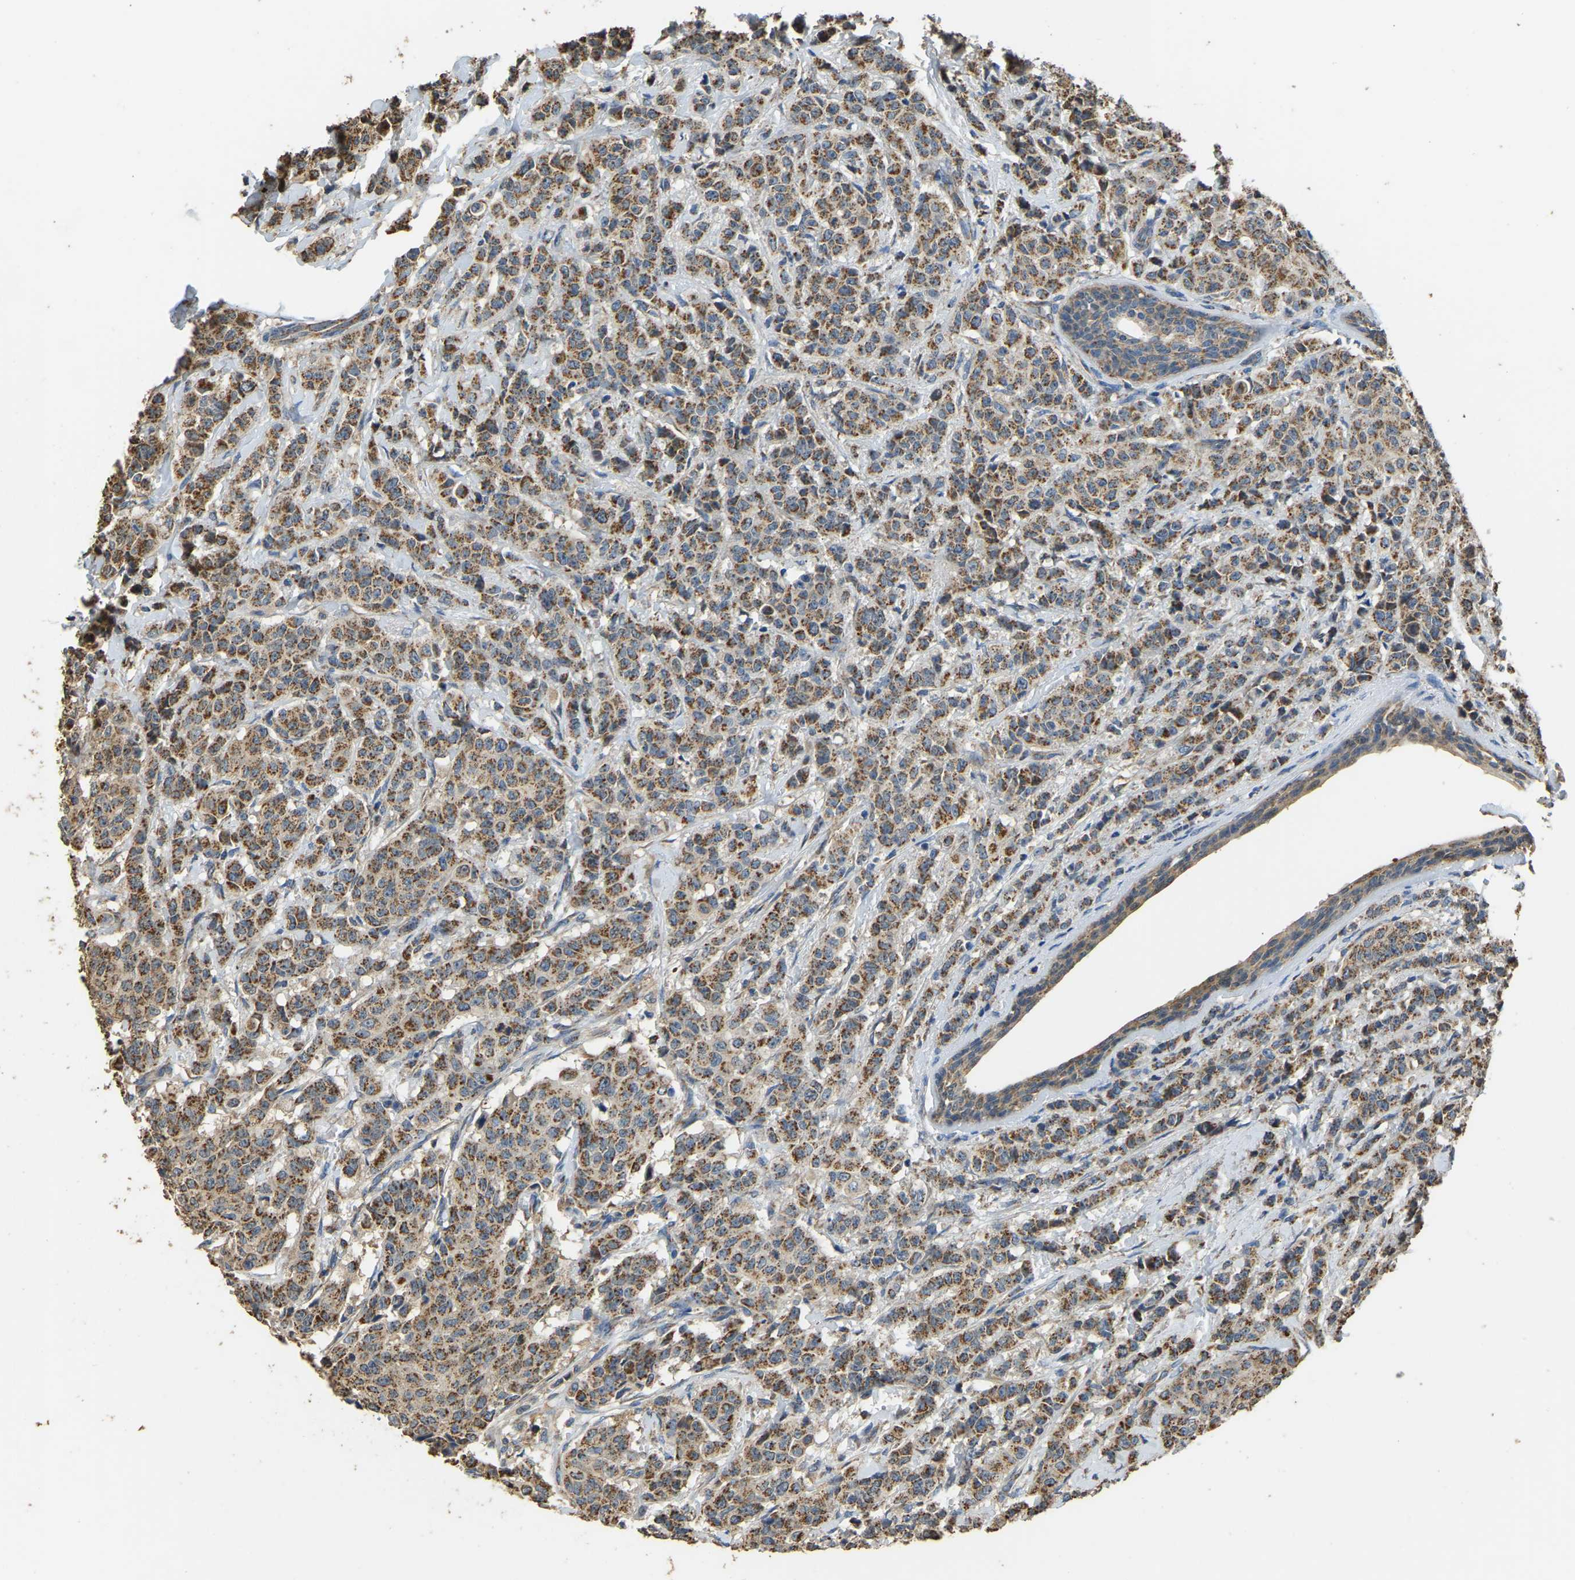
{"staining": {"intensity": "moderate", "quantity": ">75%", "location": "cytoplasmic/membranous"}, "tissue": "breast cancer", "cell_type": "Tumor cells", "image_type": "cancer", "snomed": [{"axis": "morphology", "description": "Normal tissue, NOS"}, {"axis": "morphology", "description": "Duct carcinoma"}, {"axis": "topography", "description": "Breast"}], "caption": "Invasive ductal carcinoma (breast) stained with a protein marker reveals moderate staining in tumor cells.", "gene": "TUFM", "patient": {"sex": "female", "age": 40}}